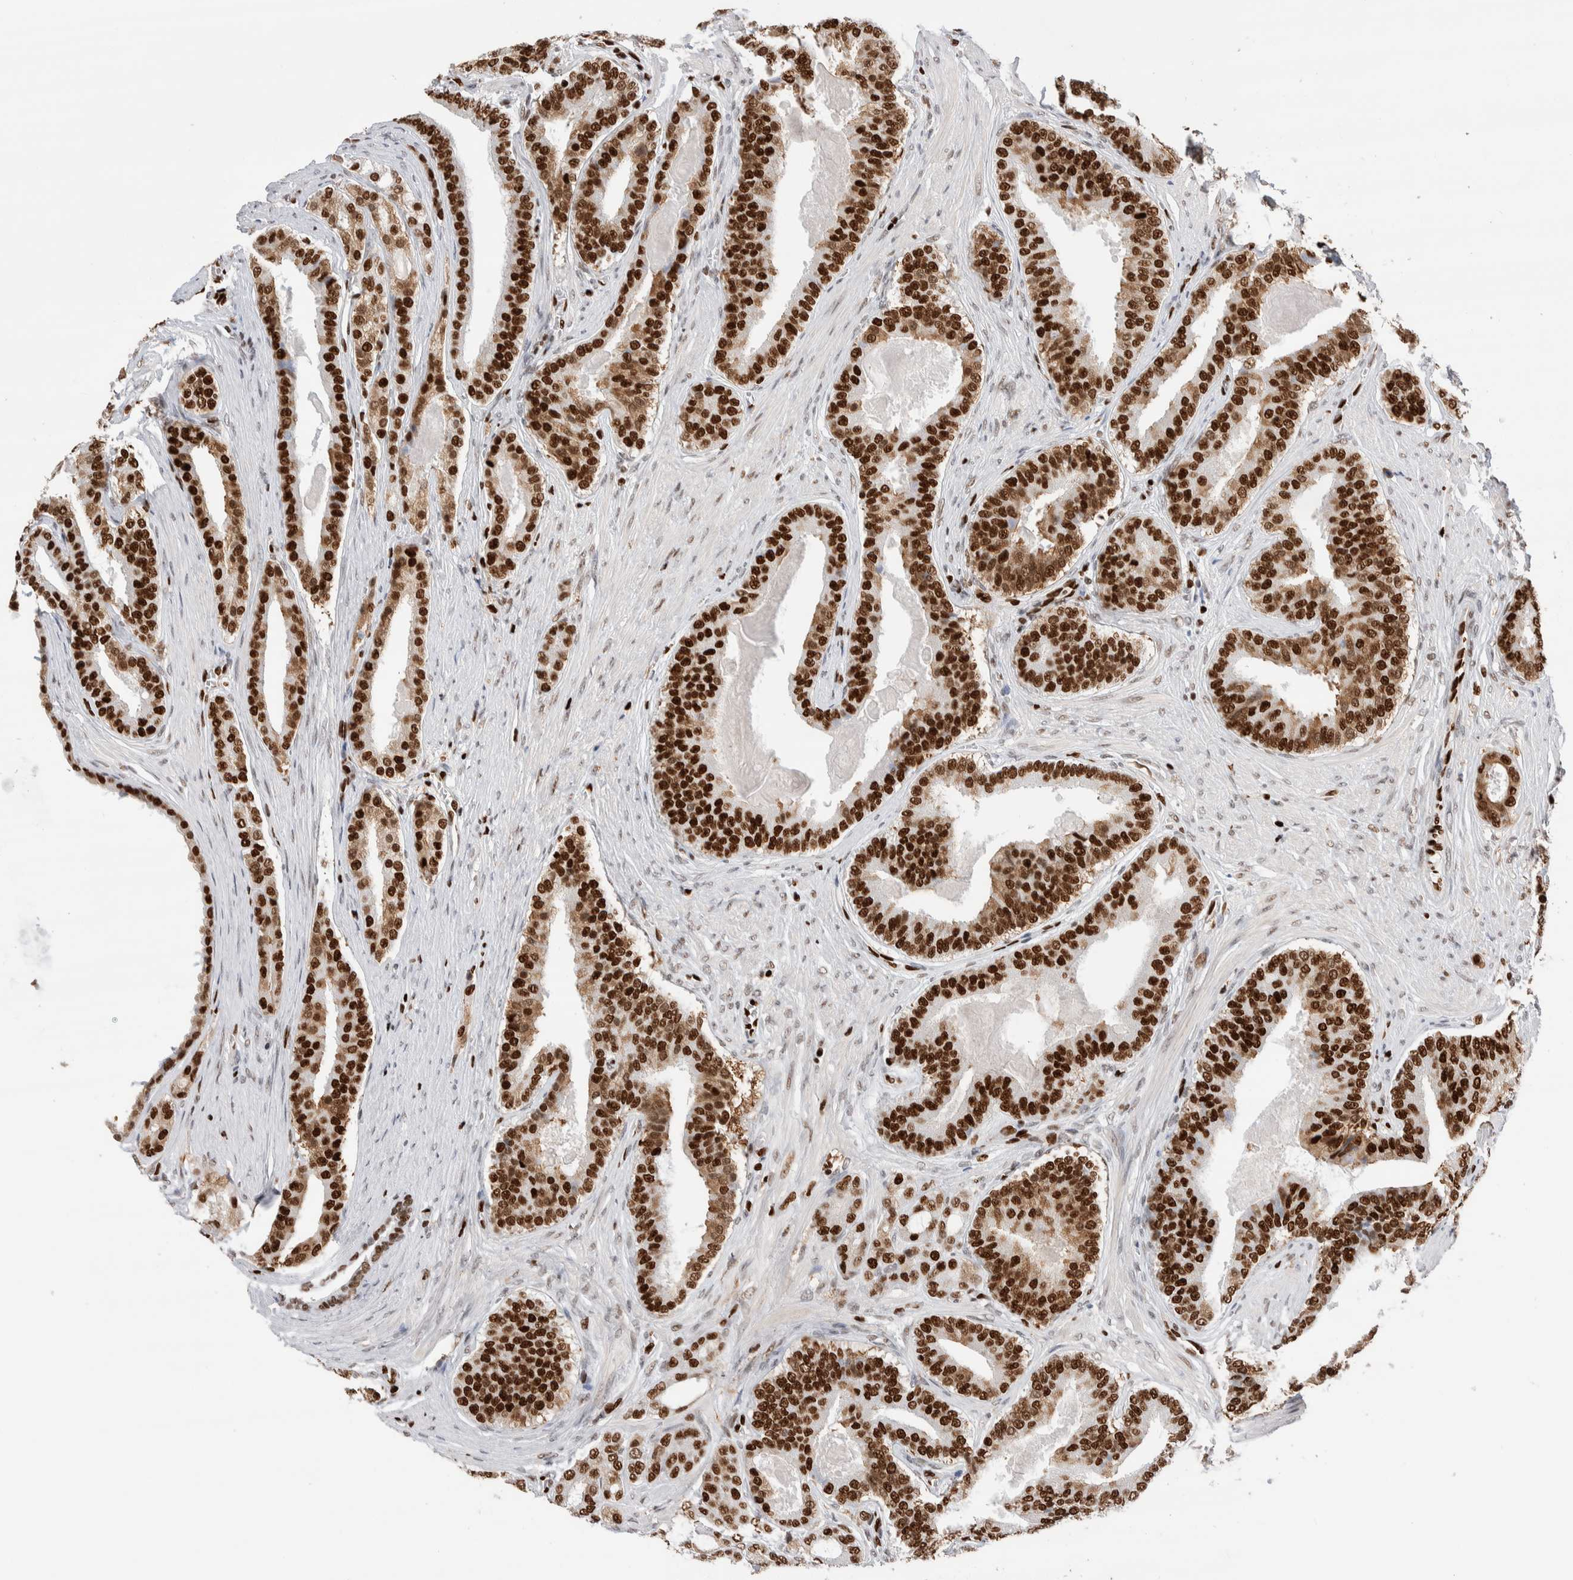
{"staining": {"intensity": "strong", "quantity": ">75%", "location": "cytoplasmic/membranous,nuclear"}, "tissue": "prostate cancer", "cell_type": "Tumor cells", "image_type": "cancer", "snomed": [{"axis": "morphology", "description": "Adenocarcinoma, High grade"}, {"axis": "topography", "description": "Prostate"}], "caption": "Prostate cancer stained with immunohistochemistry displays strong cytoplasmic/membranous and nuclear positivity in about >75% of tumor cells. The protein of interest is shown in brown color, while the nuclei are stained blue.", "gene": "RNASEK-C17orf49", "patient": {"sex": "male", "age": 60}}